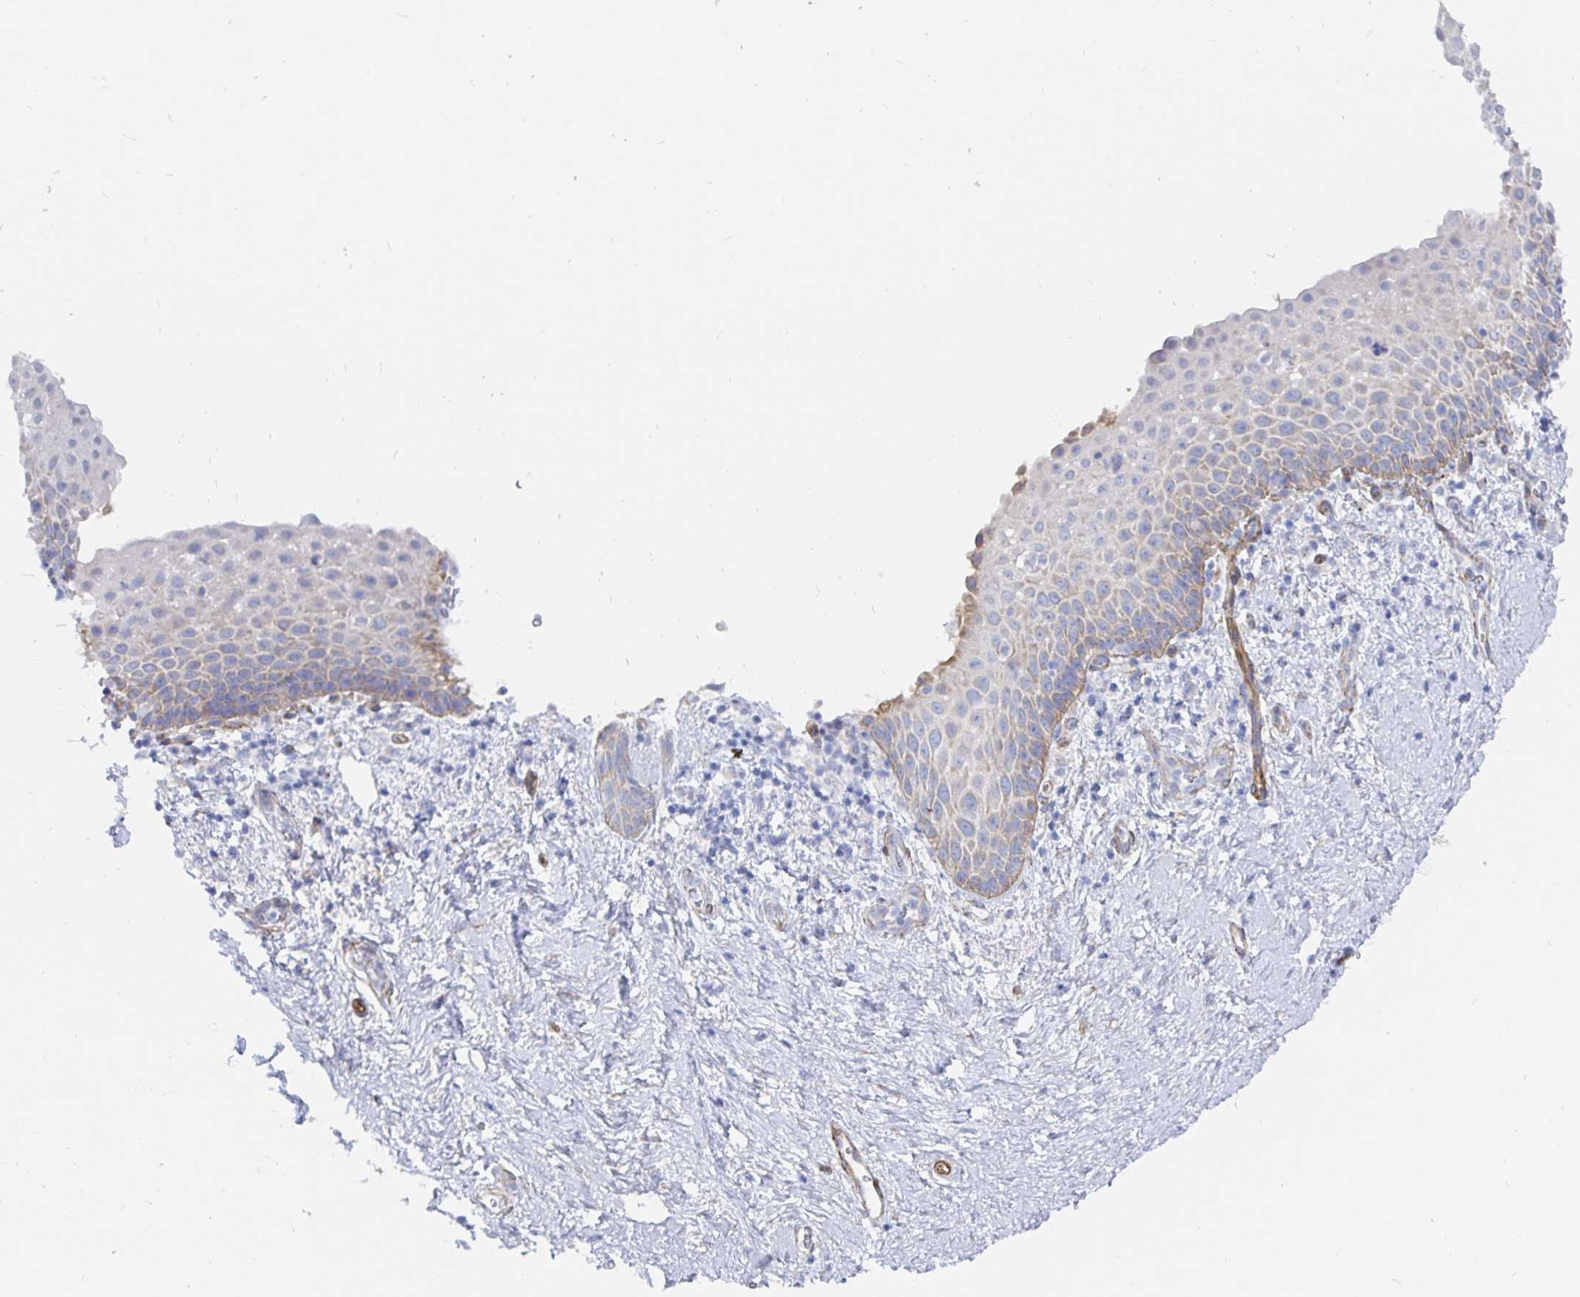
{"staining": {"intensity": "negative", "quantity": "none", "location": "none"}, "tissue": "vagina", "cell_type": "Squamous epithelial cells", "image_type": "normal", "snomed": [{"axis": "morphology", "description": "Normal tissue, NOS"}, {"axis": "topography", "description": "Vagina"}], "caption": "This image is of normal vagina stained with immunohistochemistry to label a protein in brown with the nuclei are counter-stained blue. There is no expression in squamous epithelial cells. (DAB immunohistochemistry visualized using brightfield microscopy, high magnification).", "gene": "COX16", "patient": {"sex": "female", "age": 61}}